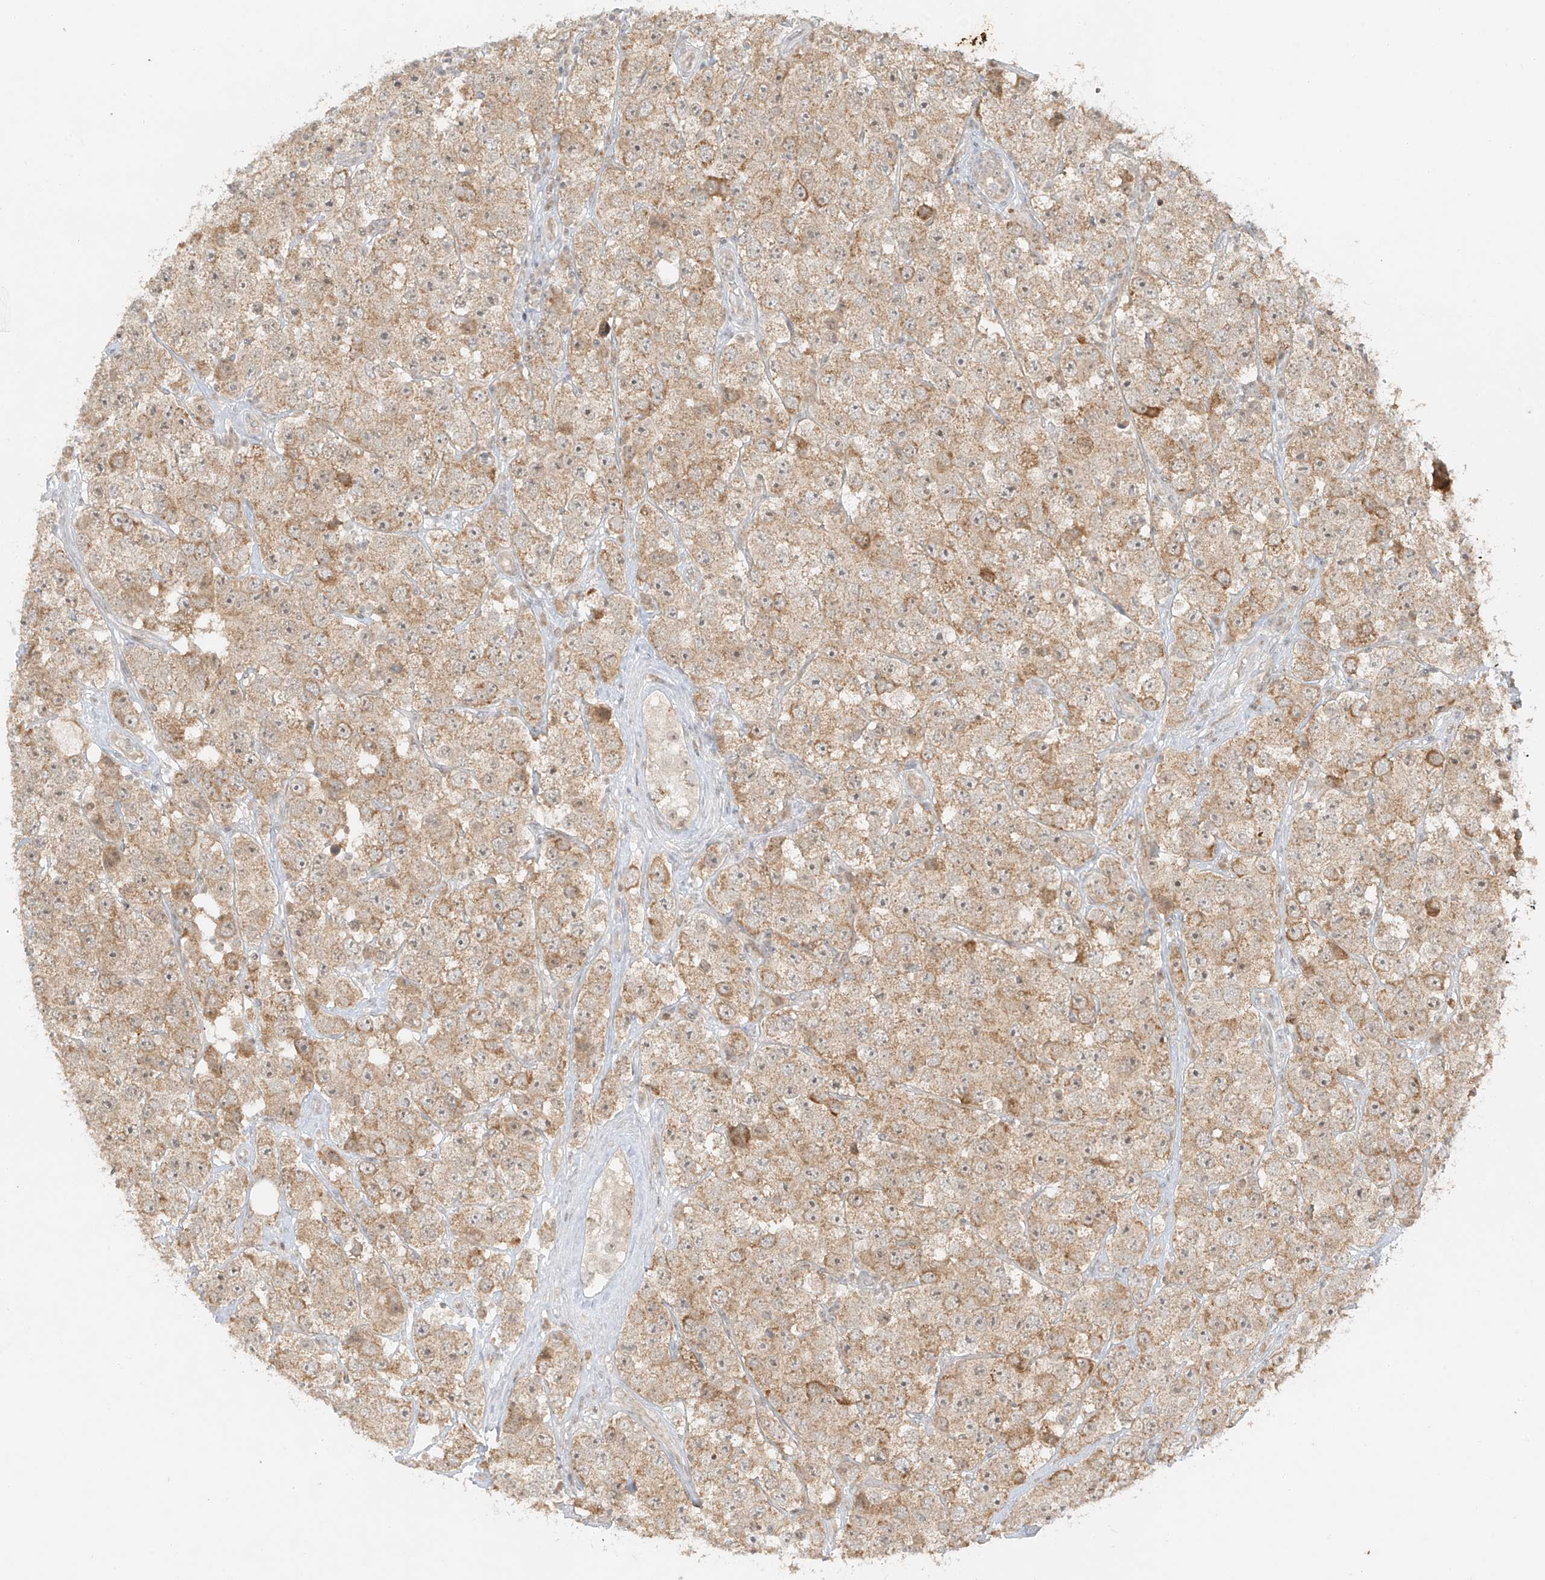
{"staining": {"intensity": "moderate", "quantity": ">75%", "location": "cytoplasmic/membranous"}, "tissue": "testis cancer", "cell_type": "Tumor cells", "image_type": "cancer", "snomed": [{"axis": "morphology", "description": "Seminoma, NOS"}, {"axis": "topography", "description": "Testis"}], "caption": "The histopathology image displays staining of testis cancer (seminoma), revealing moderate cytoplasmic/membranous protein expression (brown color) within tumor cells.", "gene": "MIPEP", "patient": {"sex": "male", "age": 28}}